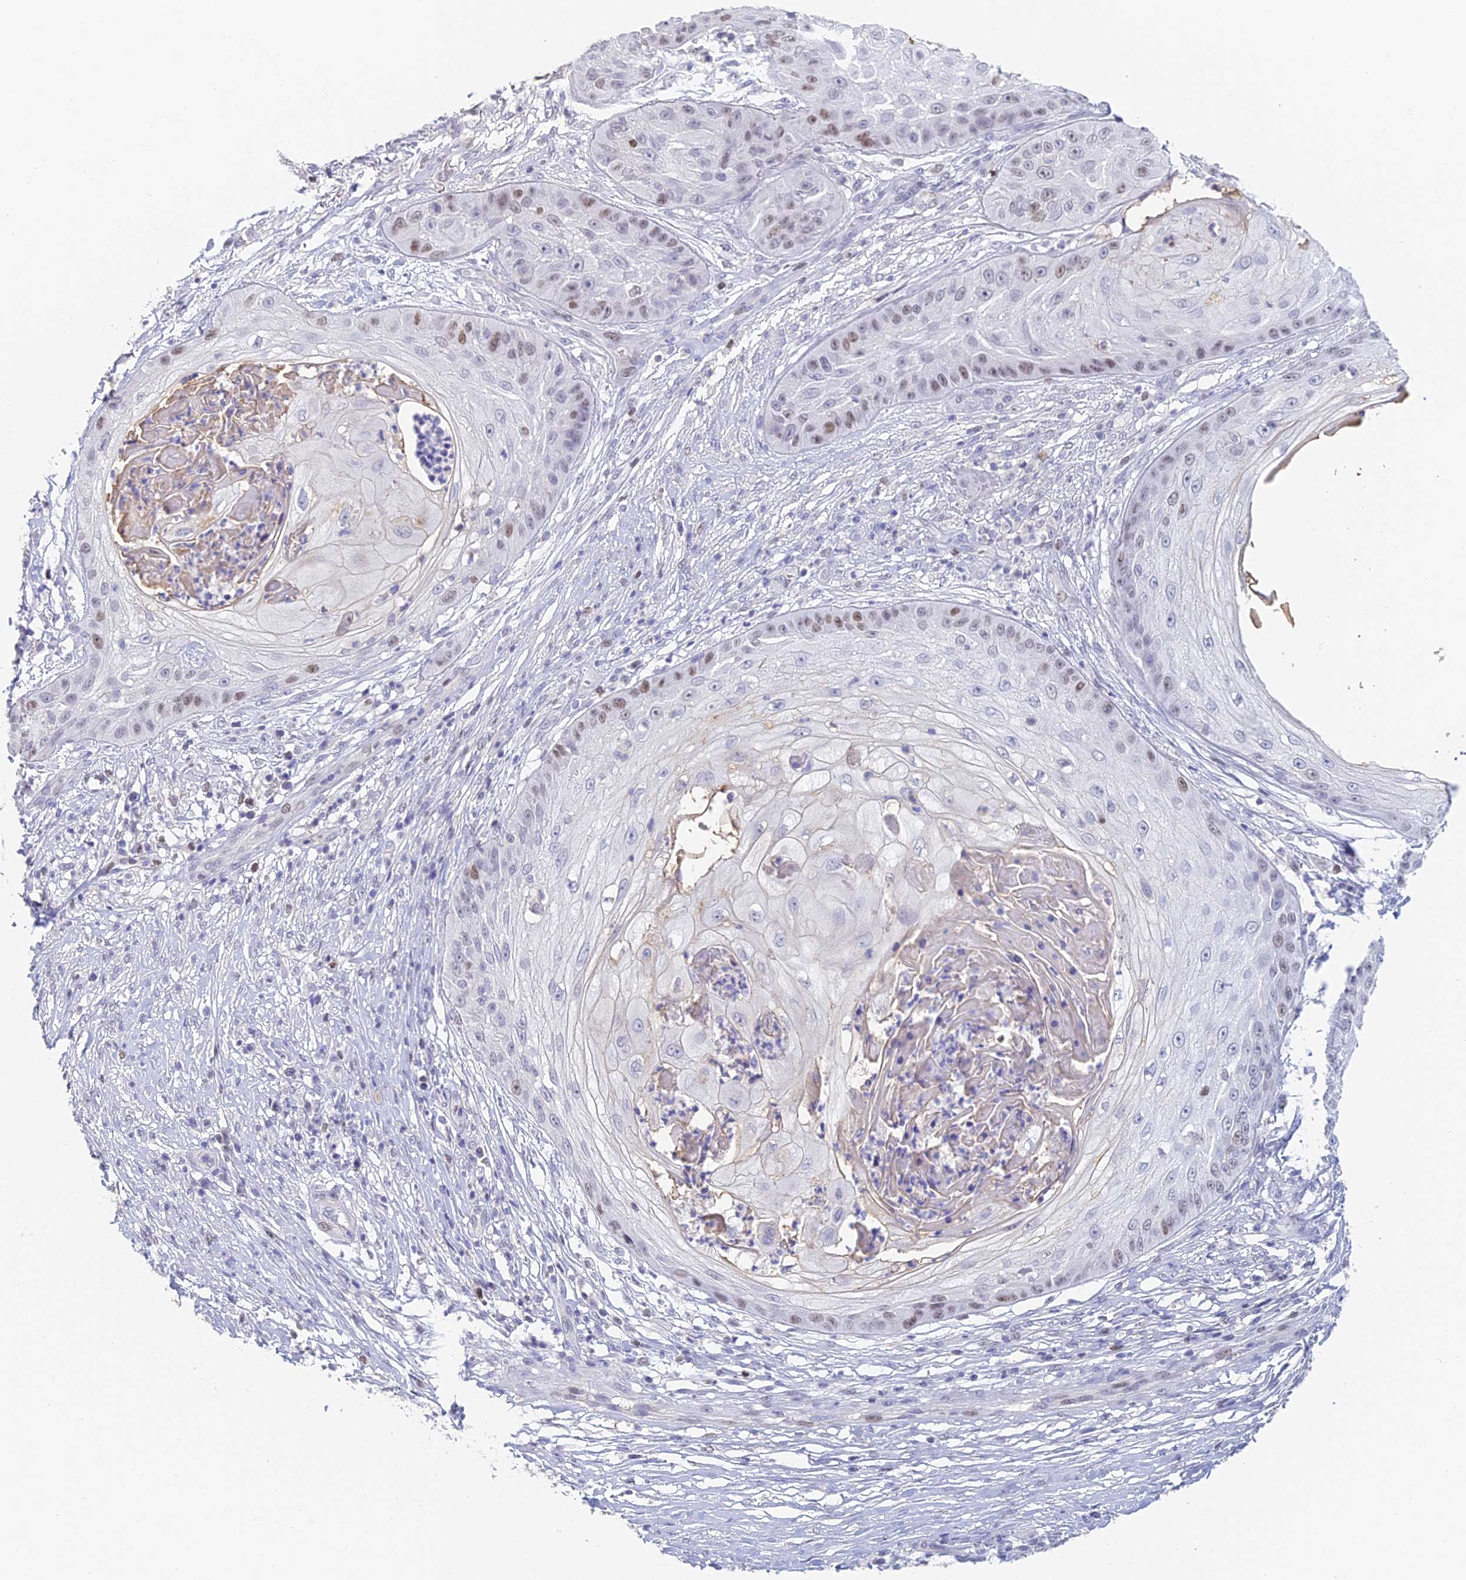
{"staining": {"intensity": "moderate", "quantity": "25%-75%", "location": "nuclear"}, "tissue": "skin cancer", "cell_type": "Tumor cells", "image_type": "cancer", "snomed": [{"axis": "morphology", "description": "Squamous cell carcinoma, NOS"}, {"axis": "topography", "description": "Skin"}], "caption": "Skin cancer stained with a protein marker shows moderate staining in tumor cells.", "gene": "MCM2", "patient": {"sex": "male", "age": 70}}